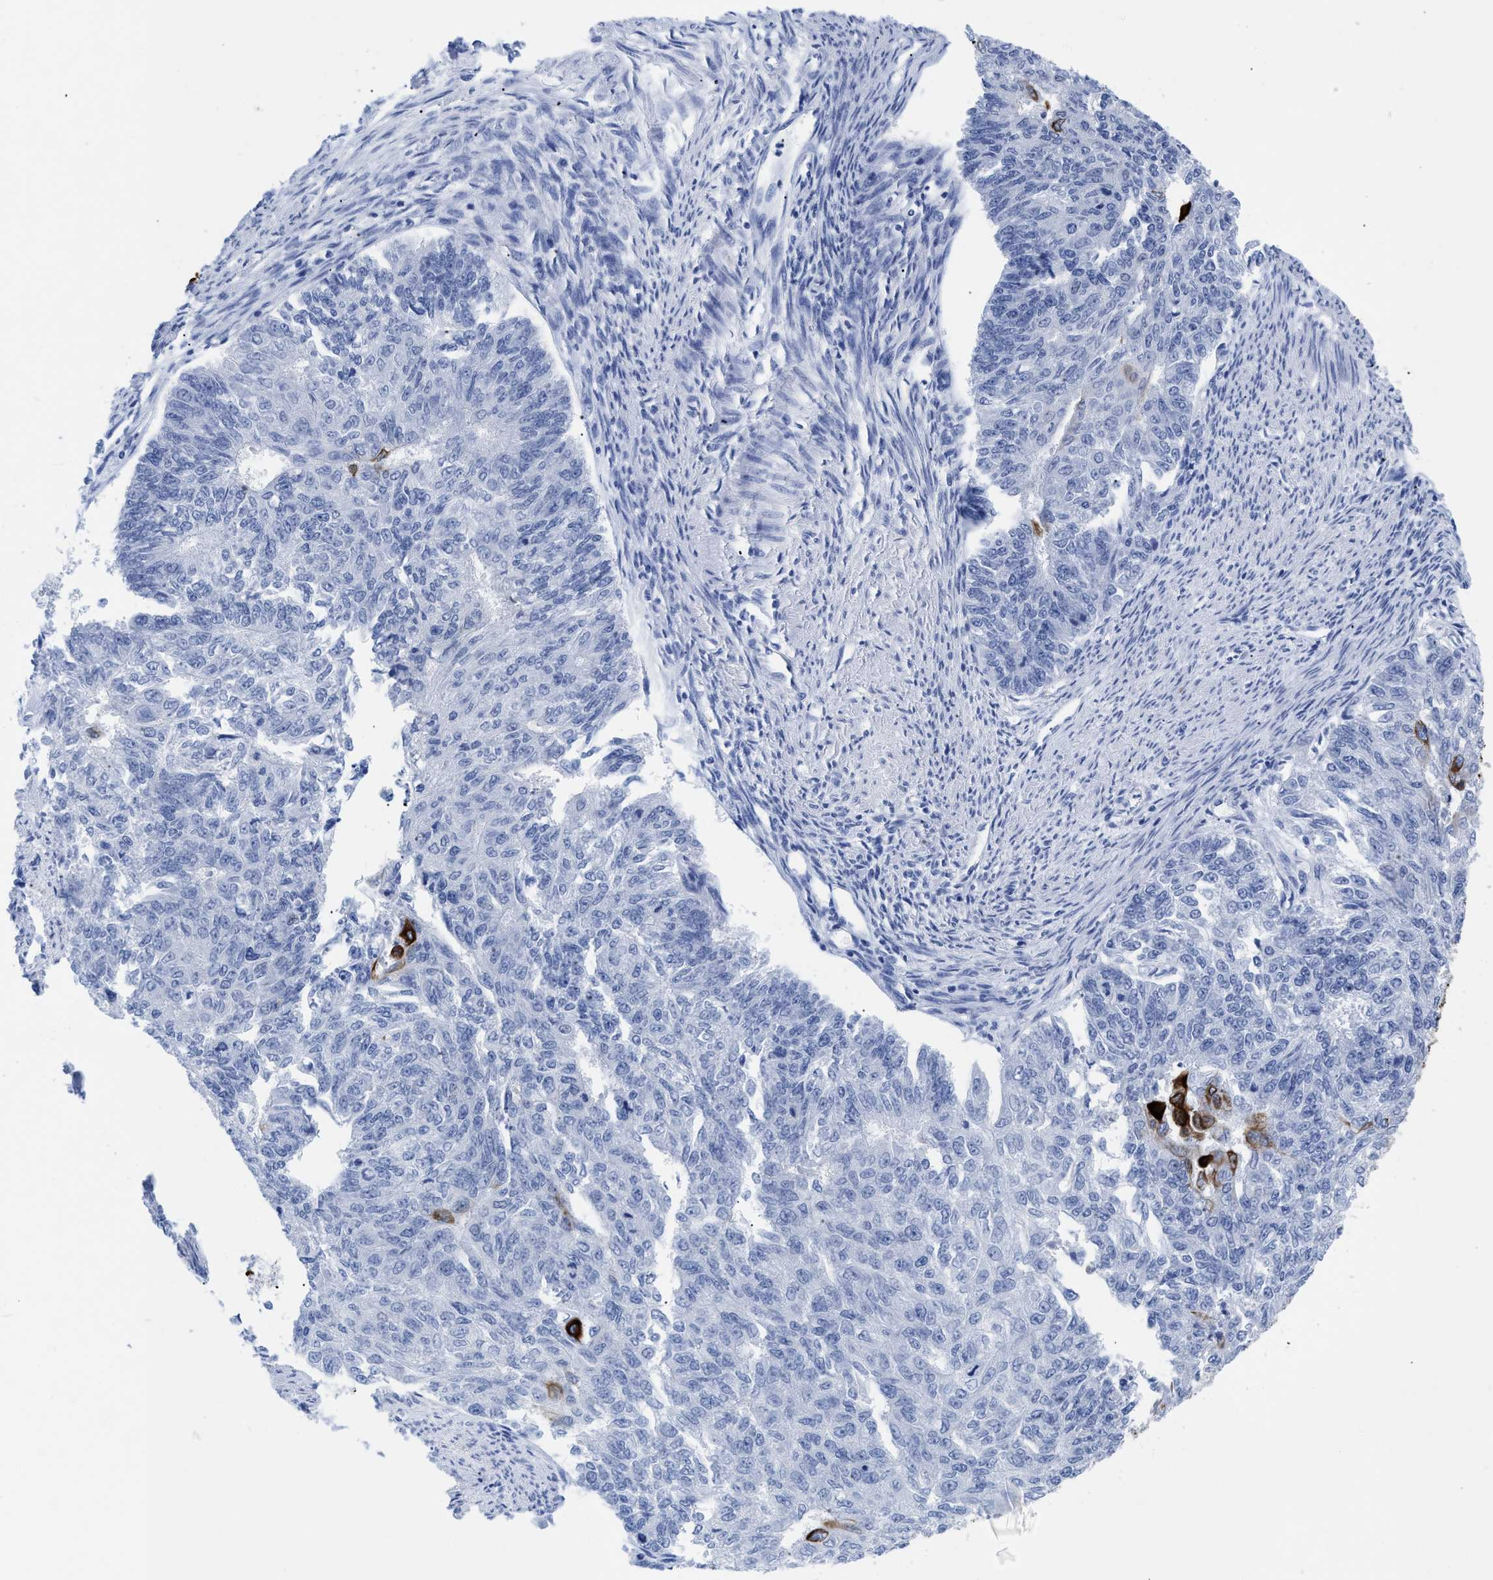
{"staining": {"intensity": "negative", "quantity": "none", "location": "none"}, "tissue": "endometrial cancer", "cell_type": "Tumor cells", "image_type": "cancer", "snomed": [{"axis": "morphology", "description": "Adenocarcinoma, NOS"}, {"axis": "topography", "description": "Endometrium"}], "caption": "Endometrial cancer stained for a protein using immunohistochemistry reveals no expression tumor cells.", "gene": "DUSP26", "patient": {"sex": "female", "age": 32}}